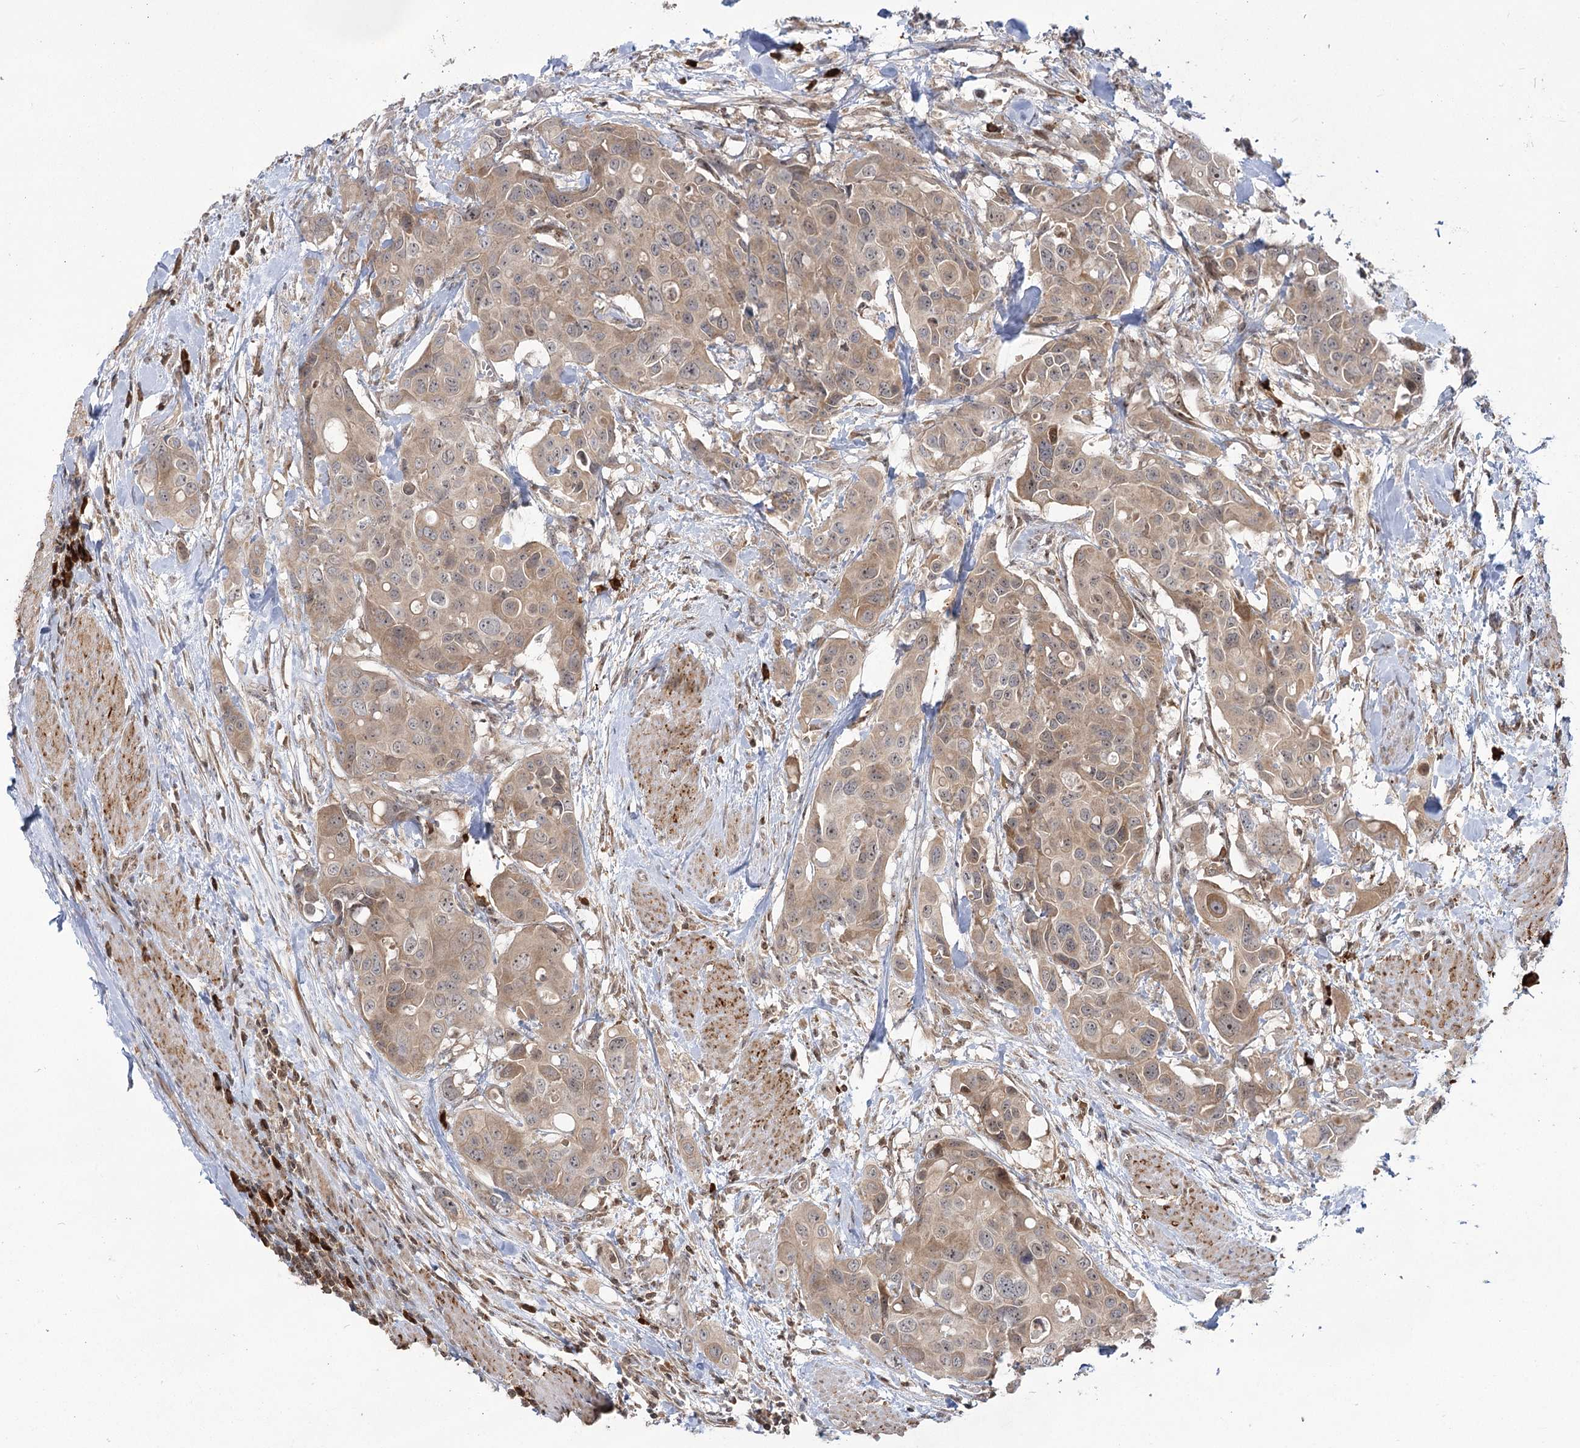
{"staining": {"intensity": "moderate", "quantity": ">75%", "location": "cytoplasmic/membranous"}, "tissue": "colorectal cancer", "cell_type": "Tumor cells", "image_type": "cancer", "snomed": [{"axis": "morphology", "description": "Adenocarcinoma, NOS"}, {"axis": "topography", "description": "Colon"}], "caption": "Tumor cells display medium levels of moderate cytoplasmic/membranous positivity in approximately >75% of cells in human colorectal cancer (adenocarcinoma).", "gene": "SYTL1", "patient": {"sex": "male", "age": 77}}